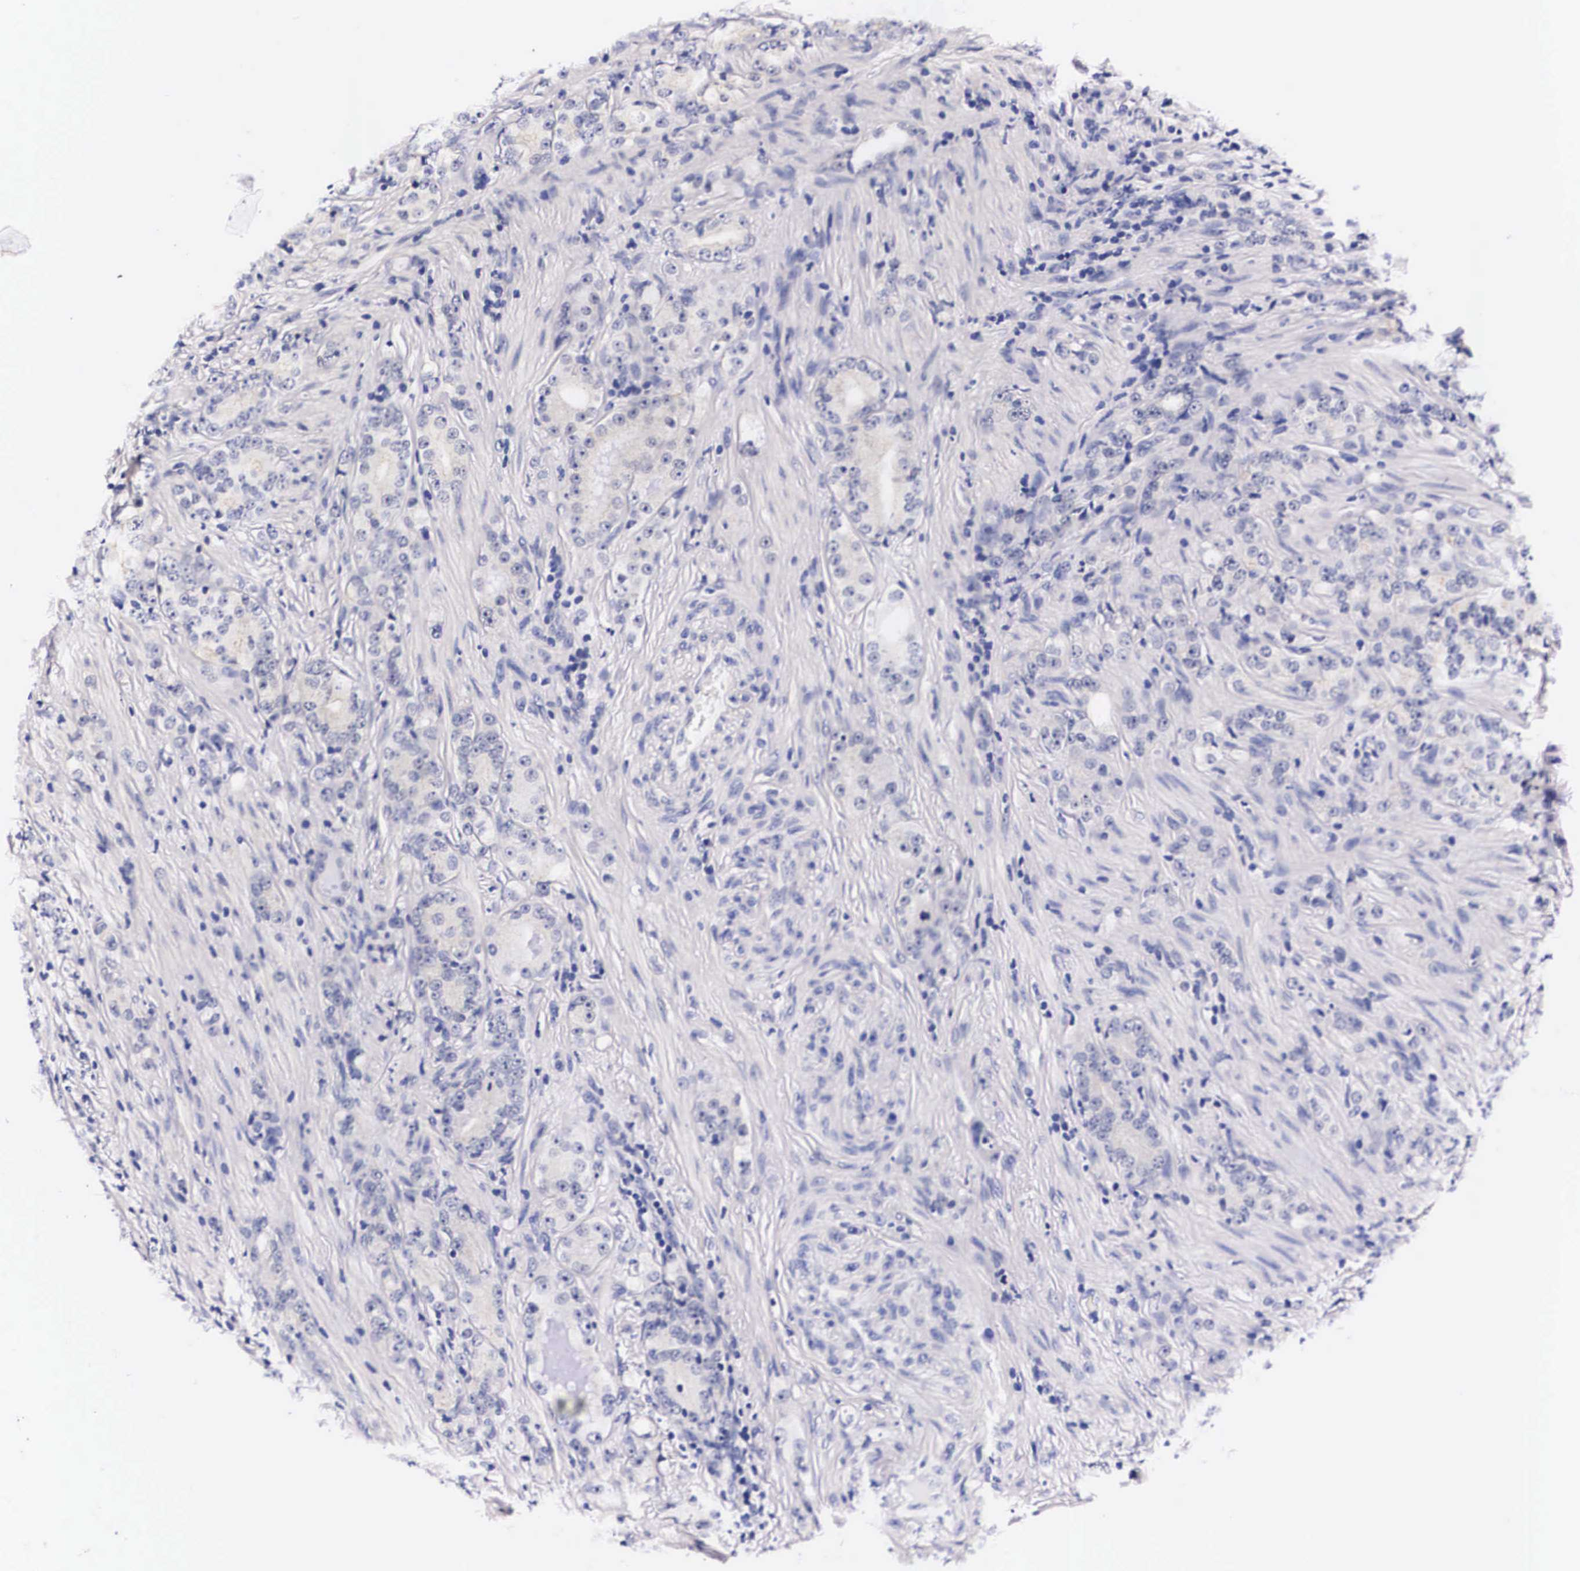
{"staining": {"intensity": "negative", "quantity": "none", "location": "none"}, "tissue": "prostate cancer", "cell_type": "Tumor cells", "image_type": "cancer", "snomed": [{"axis": "morphology", "description": "Adenocarcinoma, Medium grade"}, {"axis": "topography", "description": "Prostate"}], "caption": "Tumor cells show no significant positivity in prostate cancer.", "gene": "PHETA2", "patient": {"sex": "male", "age": 59}}